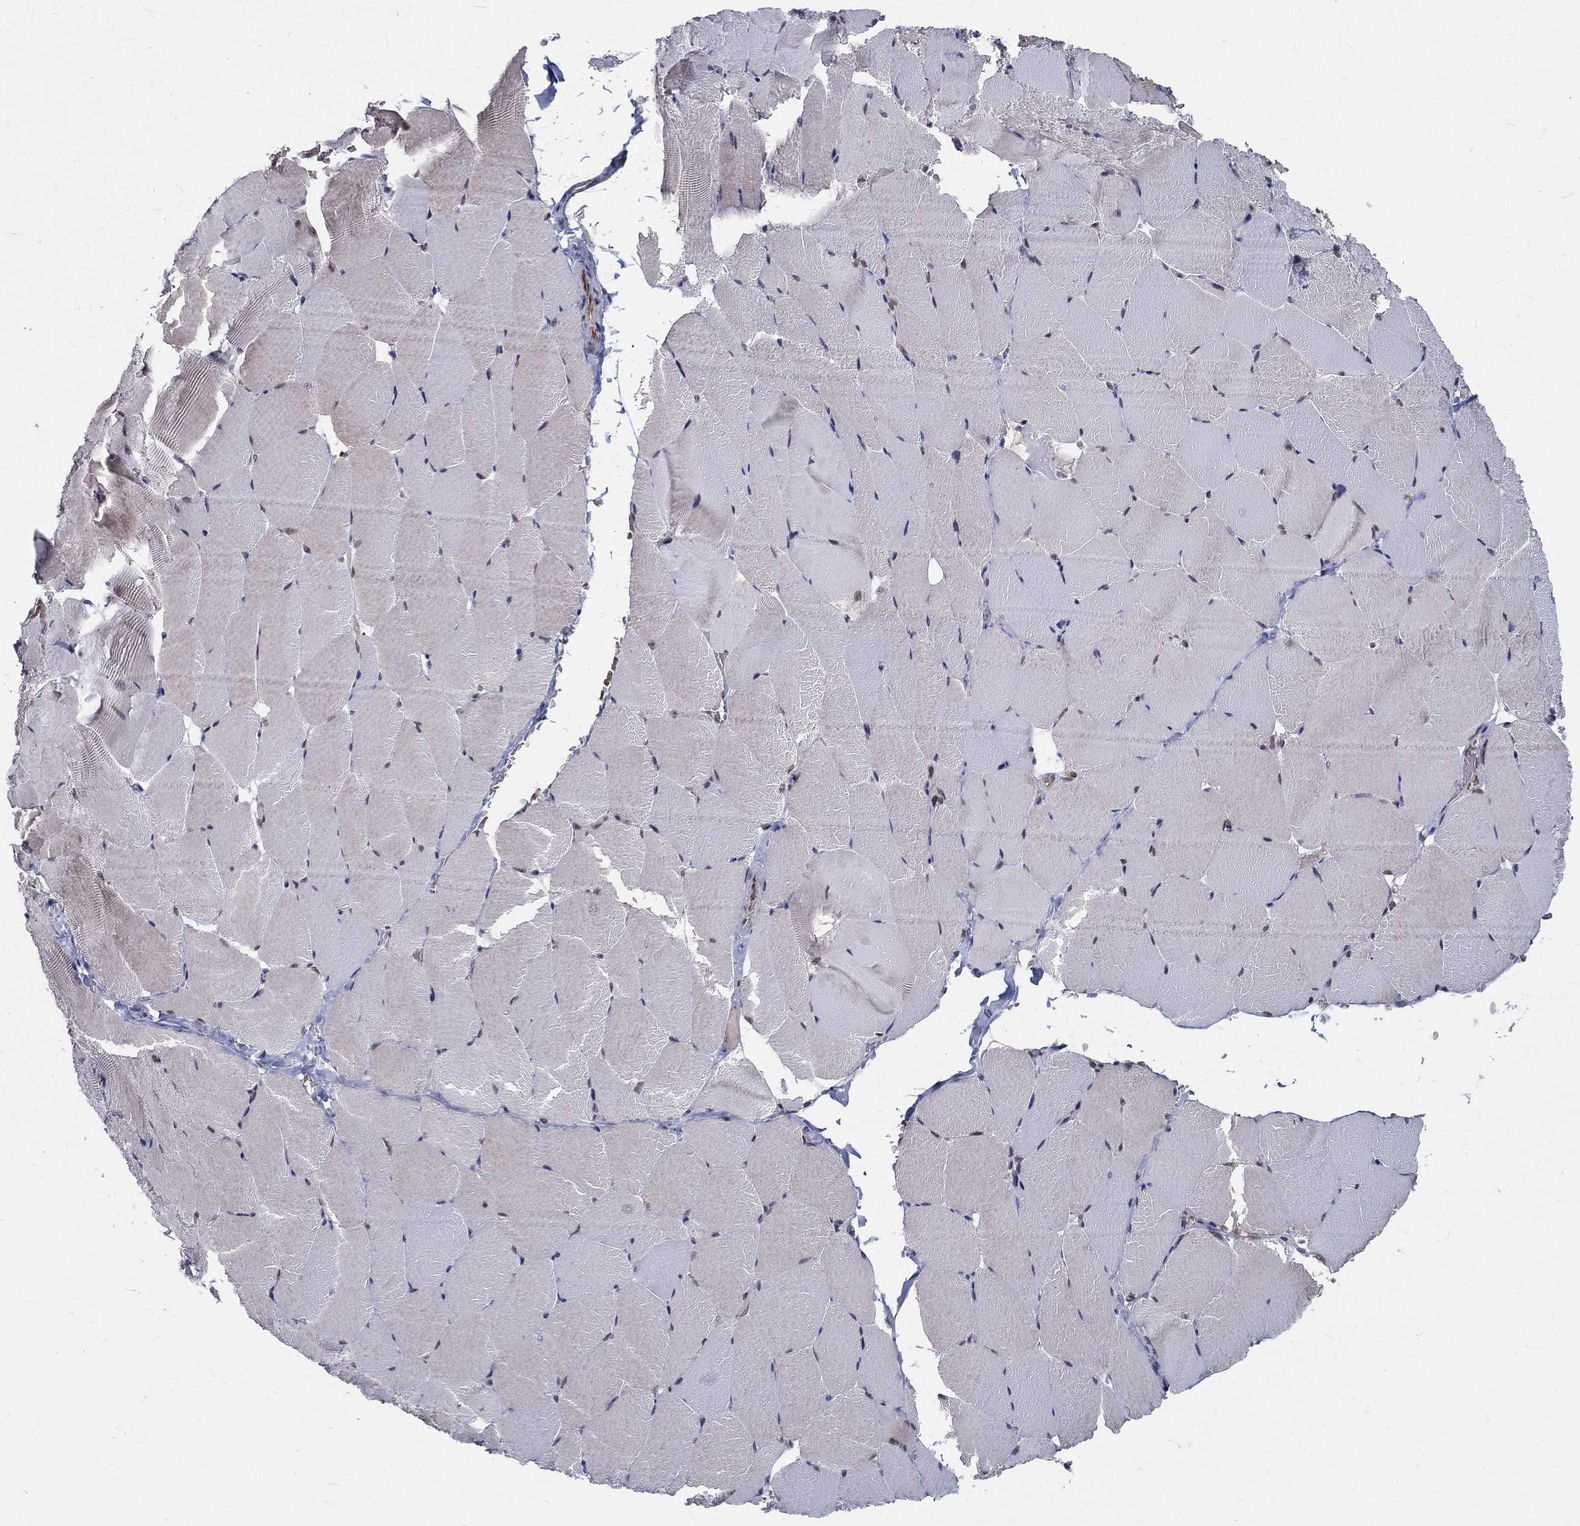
{"staining": {"intensity": "negative", "quantity": "none", "location": "none"}, "tissue": "skeletal muscle", "cell_type": "Myocytes", "image_type": "normal", "snomed": [{"axis": "morphology", "description": "Normal tissue, NOS"}, {"axis": "topography", "description": "Skeletal muscle"}], "caption": "Myocytes are negative for protein expression in normal human skeletal muscle.", "gene": "ZBED1", "patient": {"sex": "female", "age": 37}}